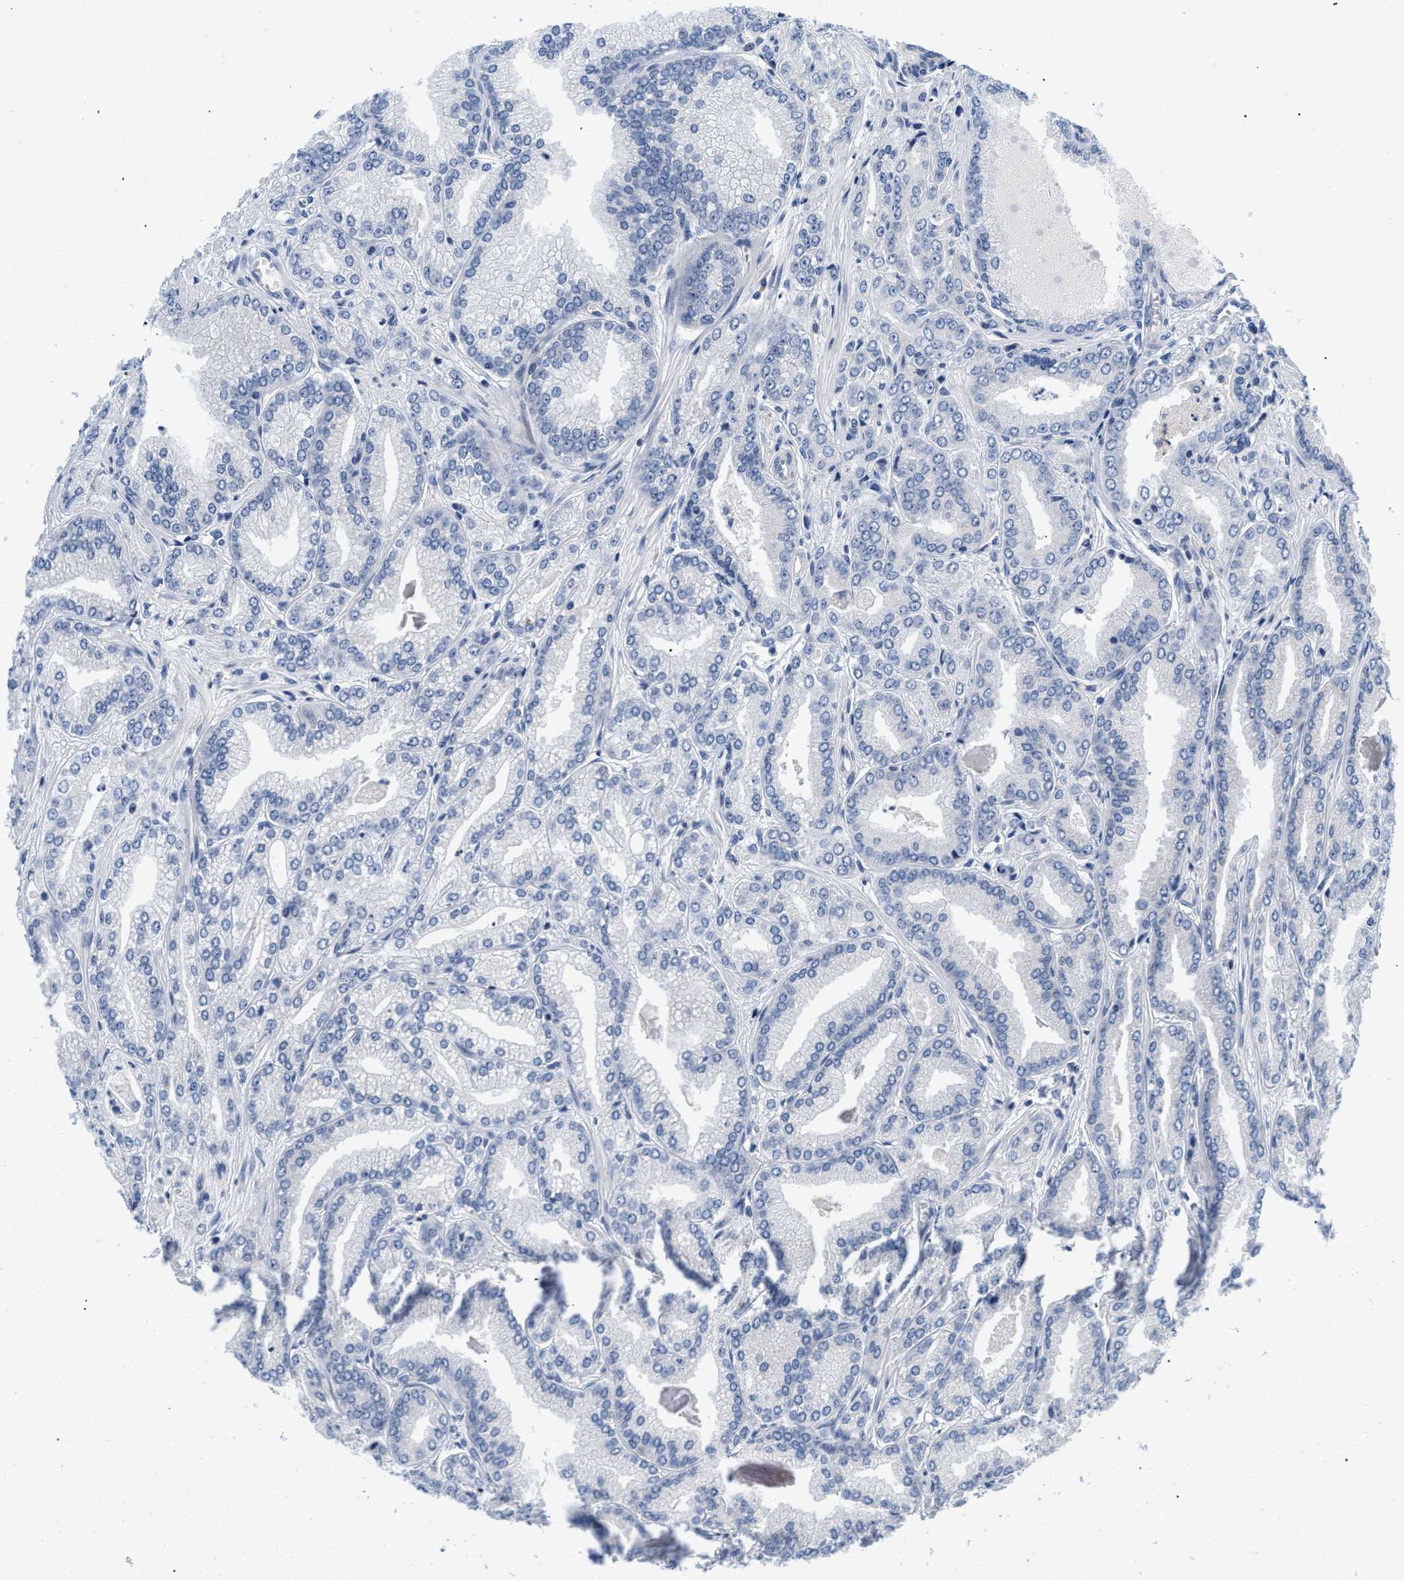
{"staining": {"intensity": "negative", "quantity": "none", "location": "none"}, "tissue": "prostate cancer", "cell_type": "Tumor cells", "image_type": "cancer", "snomed": [{"axis": "morphology", "description": "Adenocarcinoma, Low grade"}, {"axis": "topography", "description": "Prostate"}], "caption": "Protein analysis of prostate cancer reveals no significant expression in tumor cells.", "gene": "PDP1", "patient": {"sex": "male", "age": 52}}